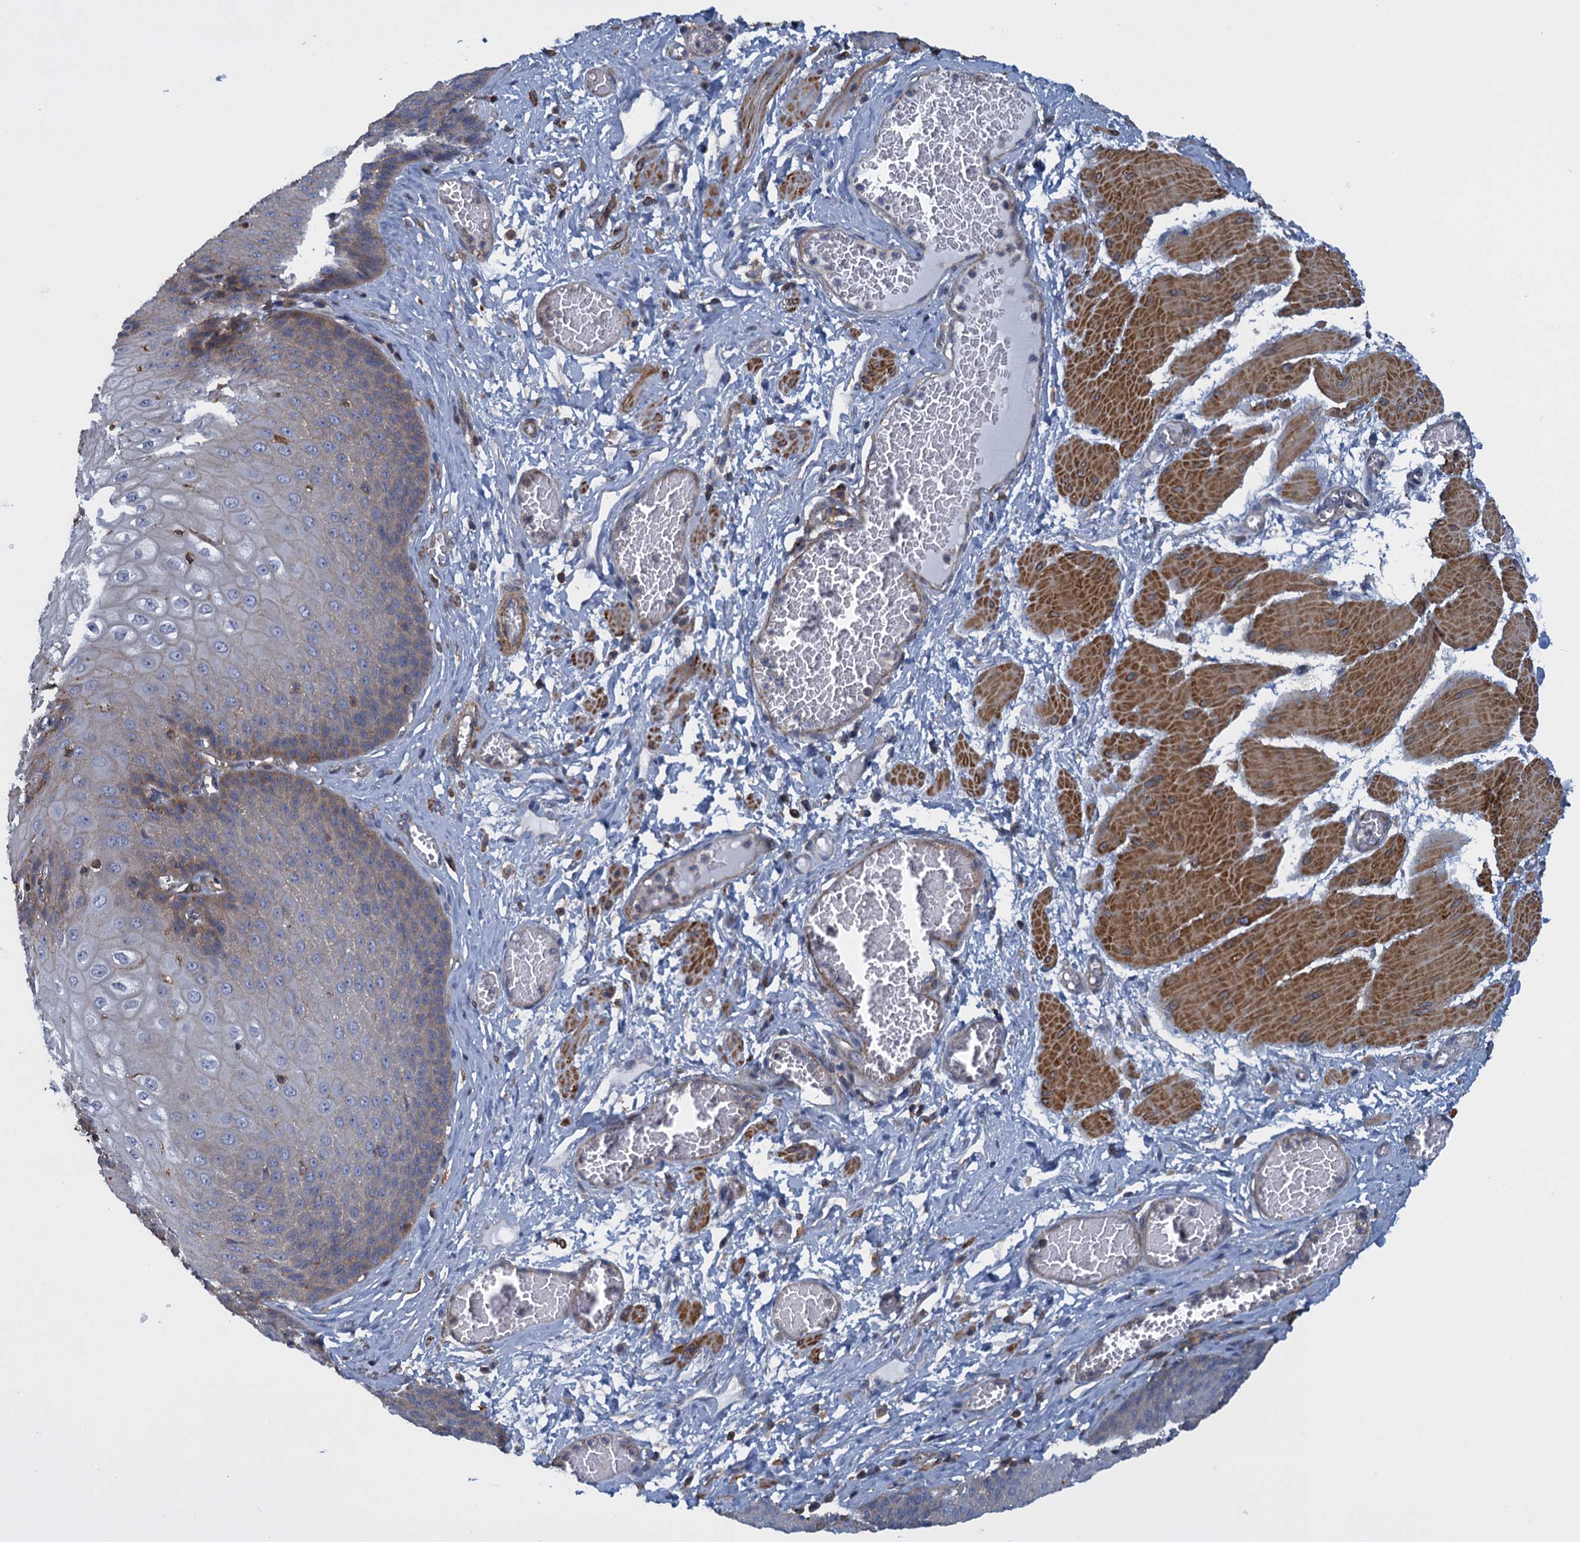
{"staining": {"intensity": "weak", "quantity": "25%-75%", "location": "cytoplasmic/membranous"}, "tissue": "esophagus", "cell_type": "Squamous epithelial cells", "image_type": "normal", "snomed": [{"axis": "morphology", "description": "Normal tissue, NOS"}, {"axis": "topography", "description": "Esophagus"}], "caption": "Immunohistochemical staining of benign human esophagus reveals weak cytoplasmic/membranous protein expression in about 25%-75% of squamous epithelial cells. (Brightfield microscopy of DAB IHC at high magnification).", "gene": "PROSER2", "patient": {"sex": "male", "age": 60}}